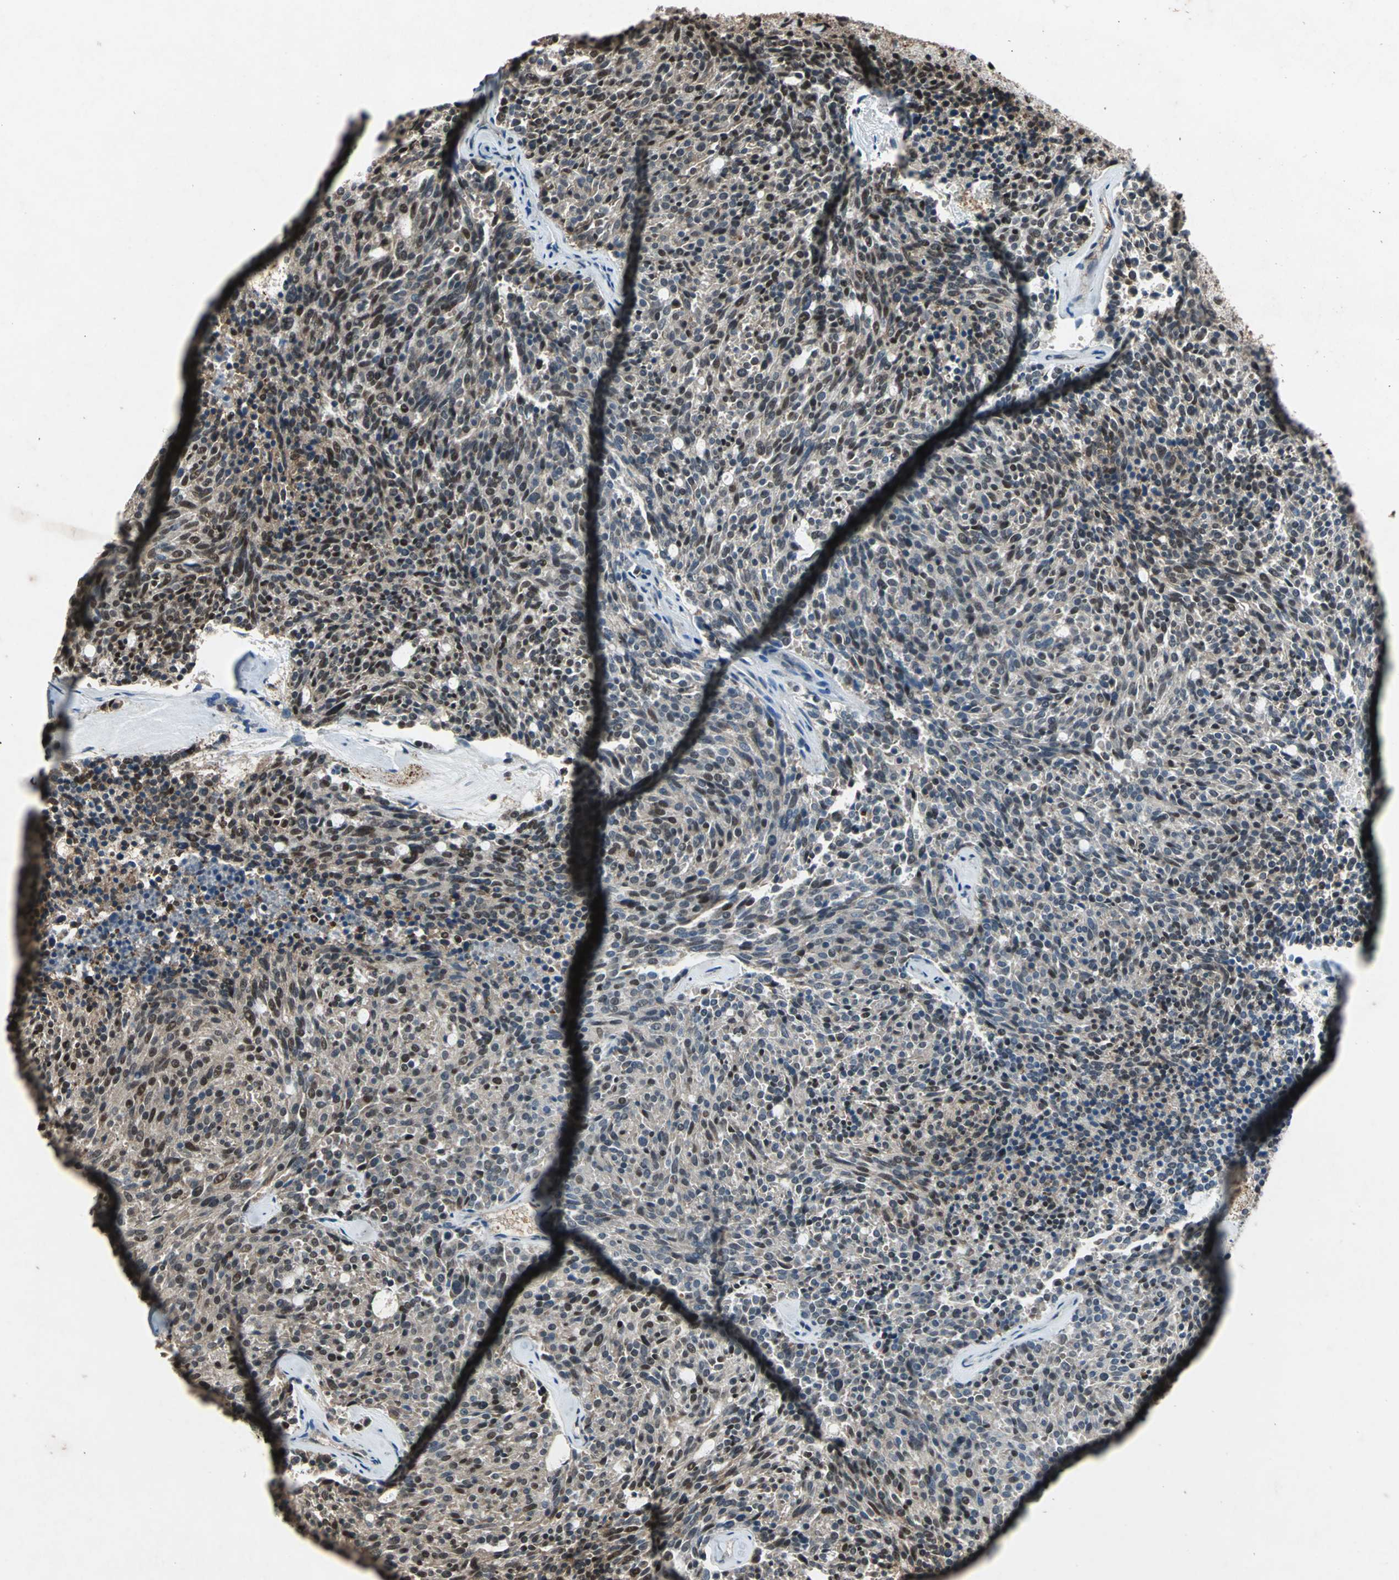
{"staining": {"intensity": "strong", "quantity": "<25%", "location": "nuclear"}, "tissue": "carcinoid", "cell_type": "Tumor cells", "image_type": "cancer", "snomed": [{"axis": "morphology", "description": "Carcinoid, malignant, NOS"}, {"axis": "topography", "description": "Pancreas"}], "caption": "This is an image of IHC staining of carcinoid (malignant), which shows strong positivity in the nuclear of tumor cells.", "gene": "ANP32A", "patient": {"sex": "female", "age": 54}}